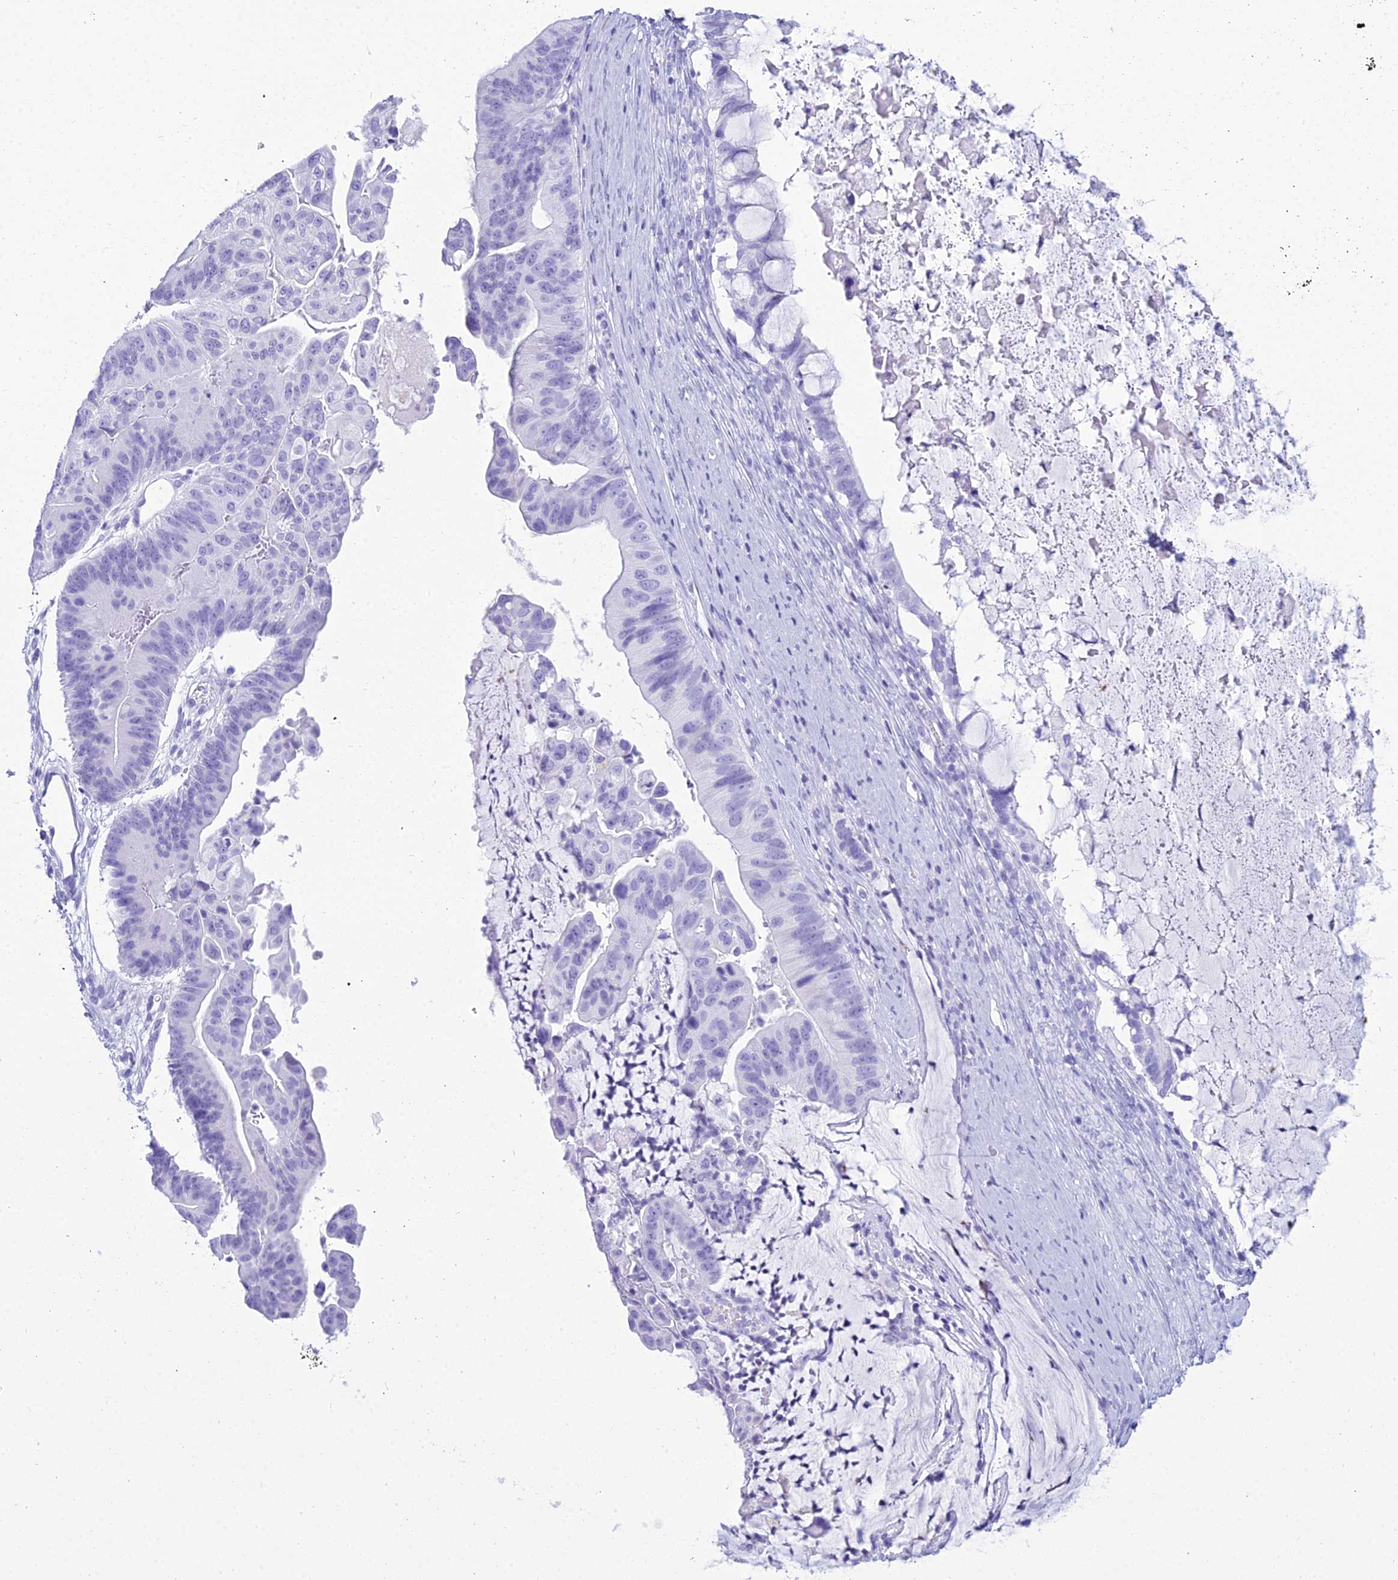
{"staining": {"intensity": "negative", "quantity": "none", "location": "none"}, "tissue": "ovarian cancer", "cell_type": "Tumor cells", "image_type": "cancer", "snomed": [{"axis": "morphology", "description": "Cystadenocarcinoma, mucinous, NOS"}, {"axis": "topography", "description": "Ovary"}], "caption": "Micrograph shows no protein staining in tumor cells of ovarian mucinous cystadenocarcinoma tissue. Brightfield microscopy of immunohistochemistry stained with DAB (3,3'-diaminobenzidine) (brown) and hematoxylin (blue), captured at high magnification.", "gene": "ZNF442", "patient": {"sex": "female", "age": 61}}